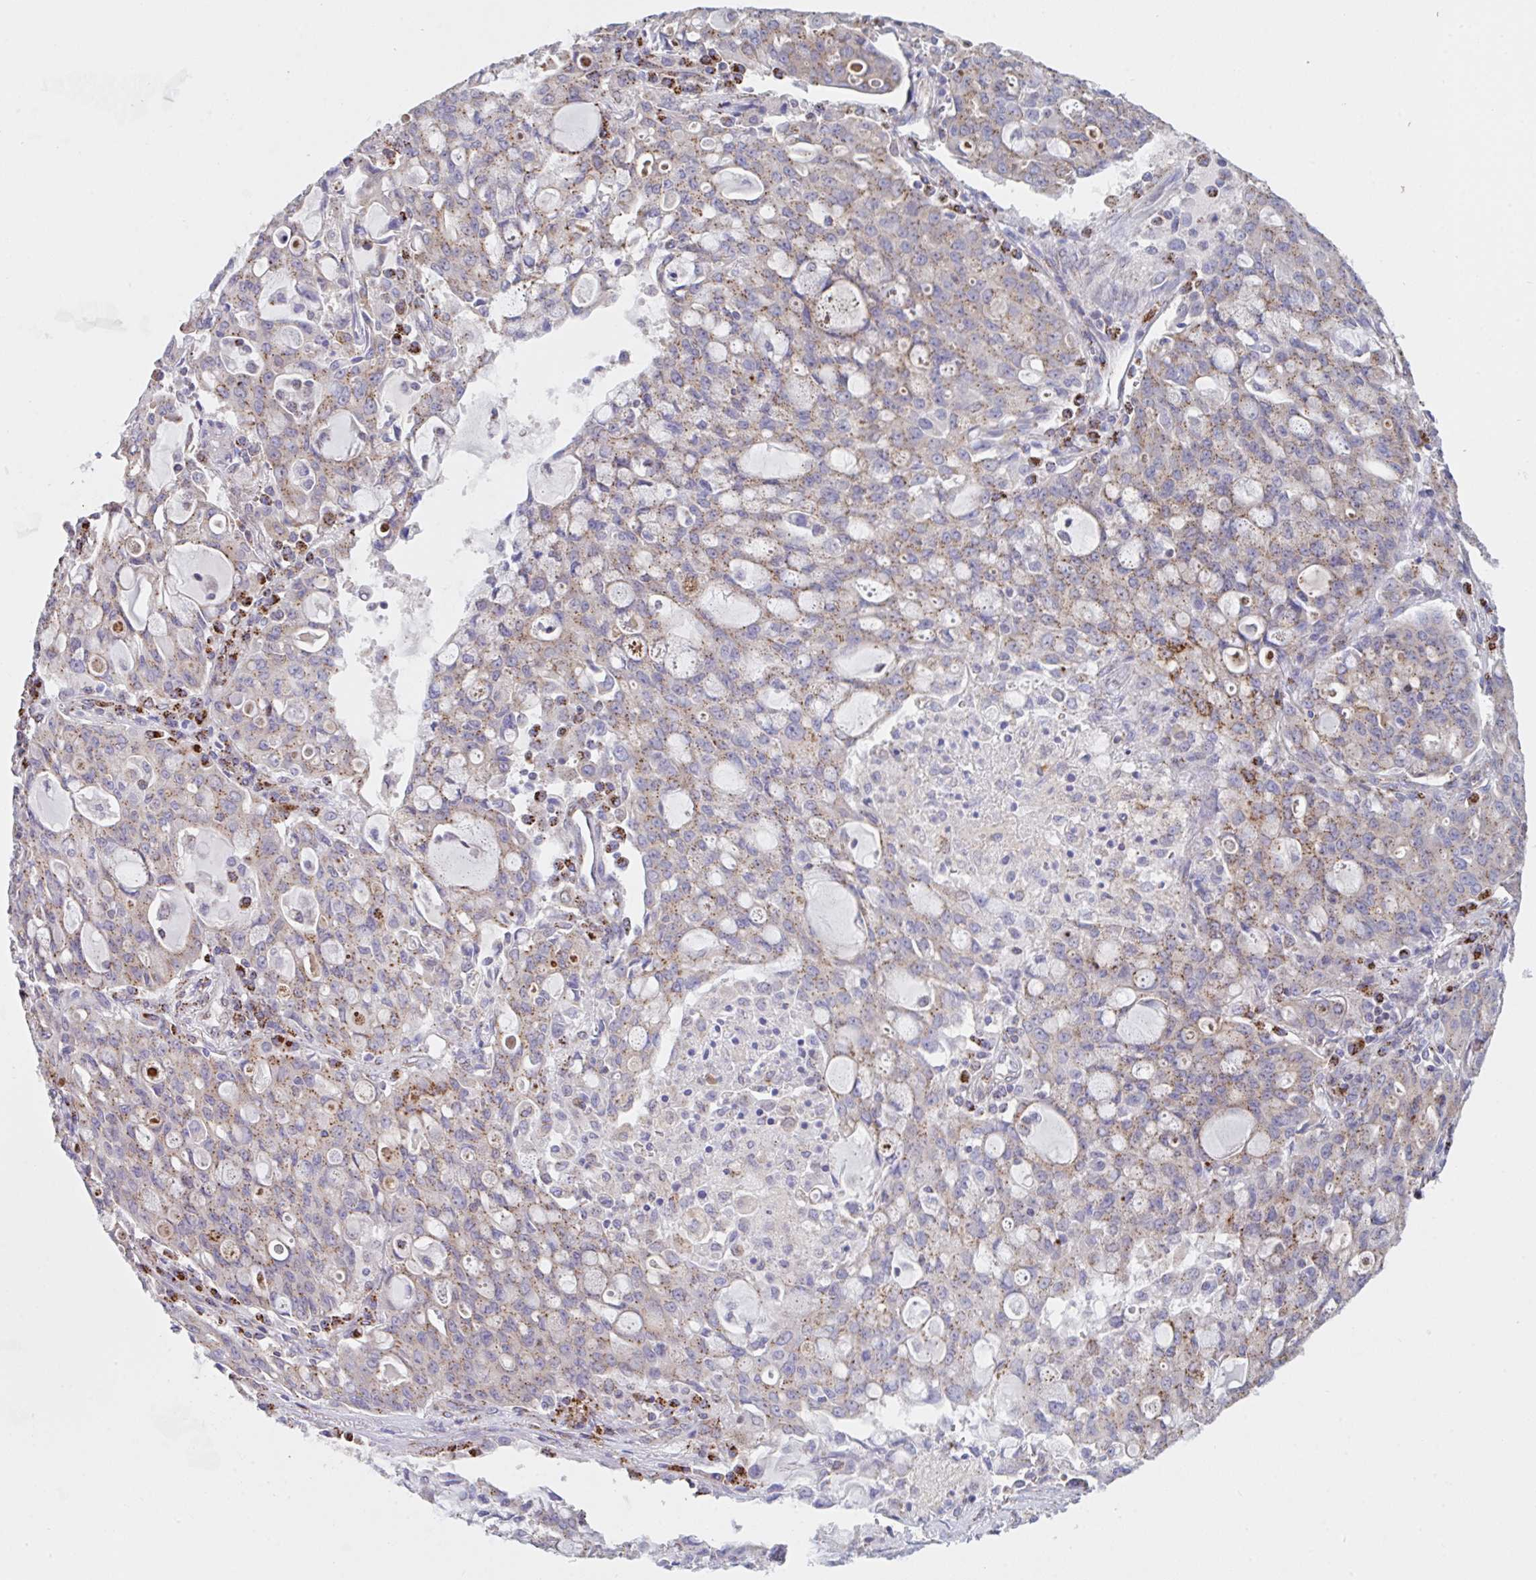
{"staining": {"intensity": "moderate", "quantity": ">75%", "location": "cytoplasmic/membranous"}, "tissue": "lung cancer", "cell_type": "Tumor cells", "image_type": "cancer", "snomed": [{"axis": "morphology", "description": "Adenocarcinoma, NOS"}, {"axis": "topography", "description": "Lung"}], "caption": "High-magnification brightfield microscopy of lung adenocarcinoma stained with DAB (brown) and counterstained with hematoxylin (blue). tumor cells exhibit moderate cytoplasmic/membranous staining is present in about>75% of cells.", "gene": "PROSER3", "patient": {"sex": "female", "age": 44}}